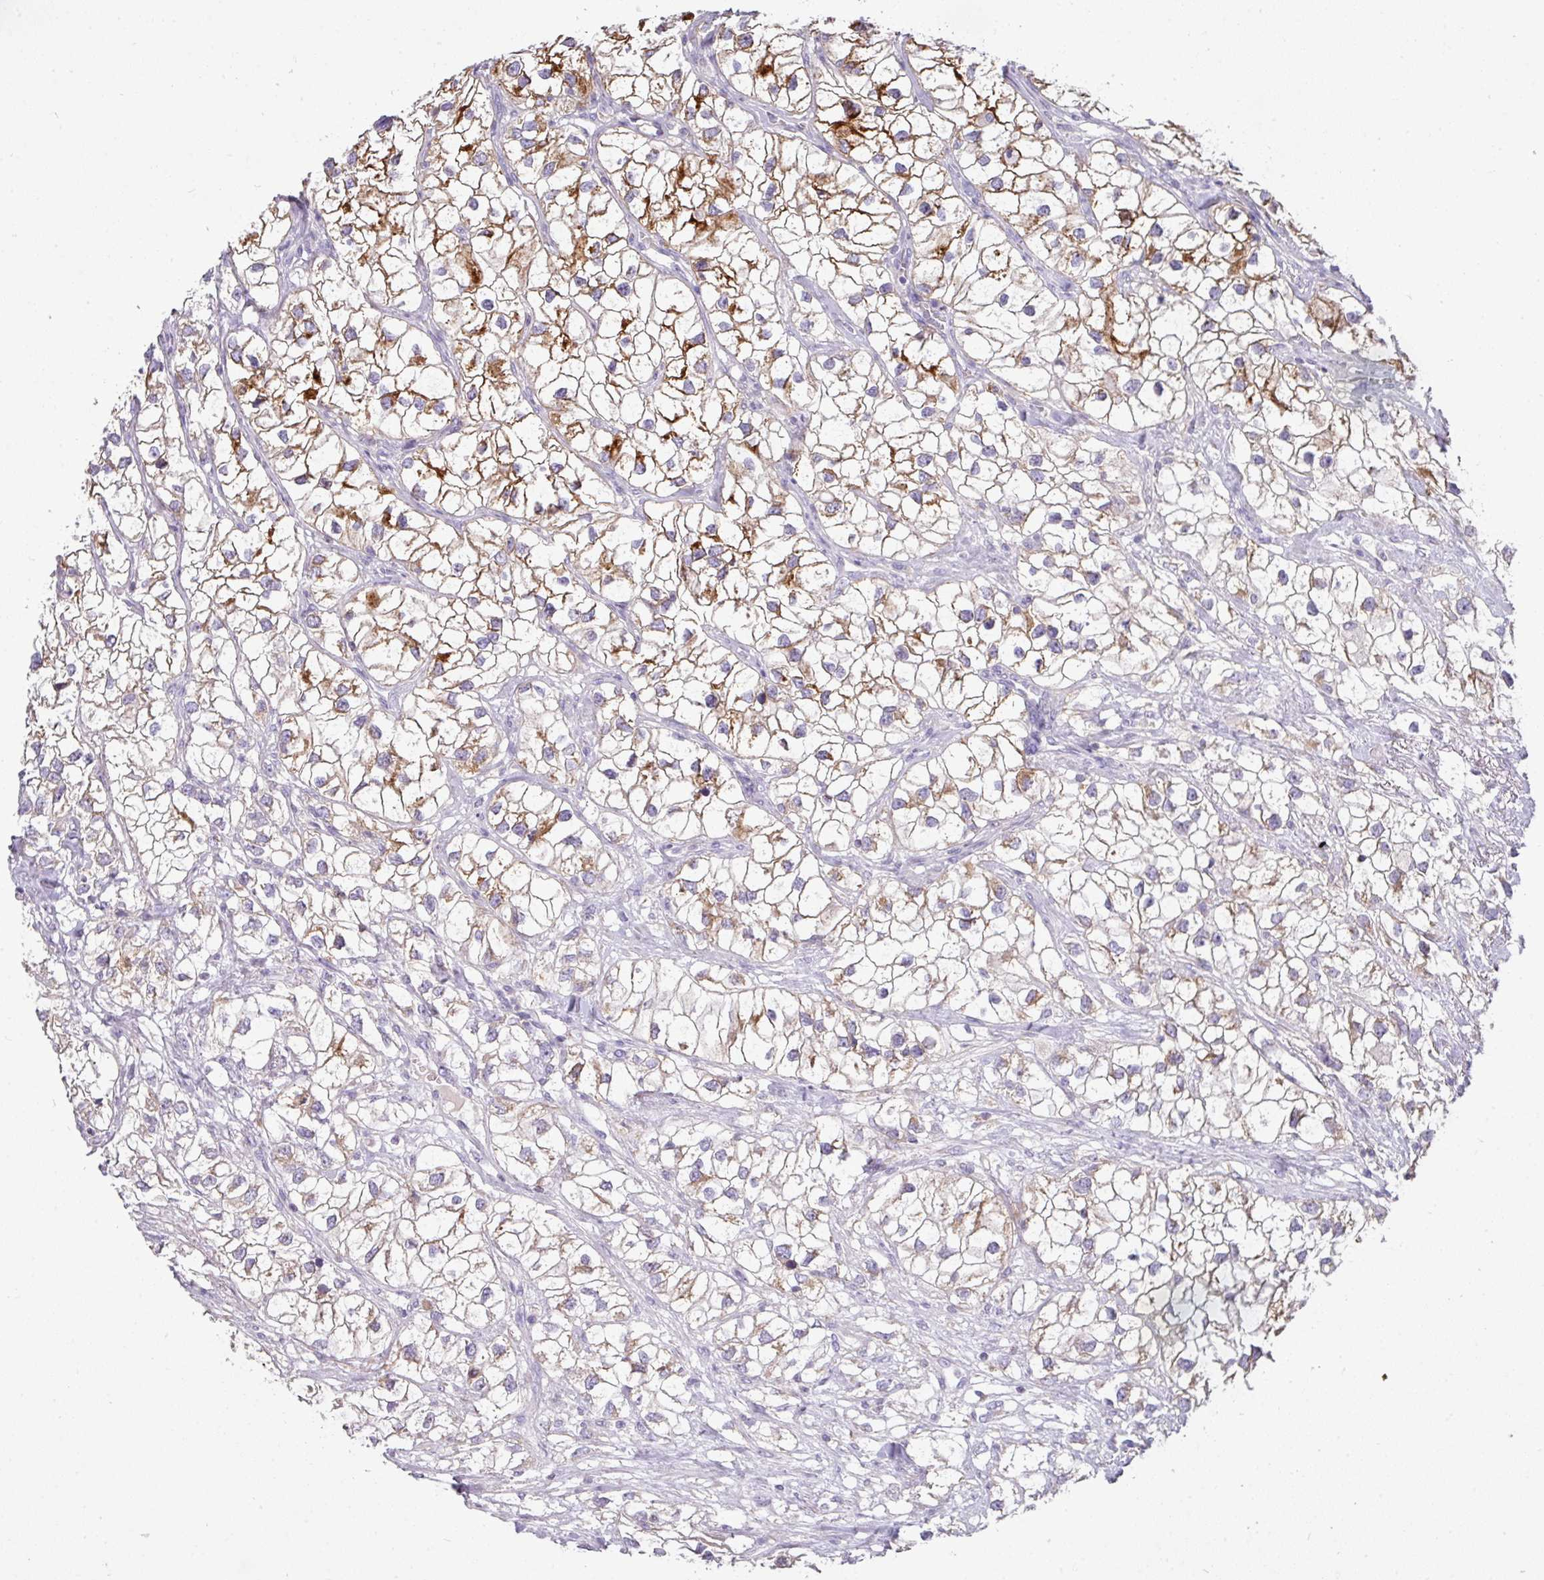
{"staining": {"intensity": "moderate", "quantity": ">75%", "location": "cytoplasmic/membranous"}, "tissue": "renal cancer", "cell_type": "Tumor cells", "image_type": "cancer", "snomed": [{"axis": "morphology", "description": "Adenocarcinoma, NOS"}, {"axis": "topography", "description": "Kidney"}], "caption": "A brown stain shows moderate cytoplasmic/membranous staining of a protein in human renal adenocarcinoma tumor cells.", "gene": "TRAPPC1", "patient": {"sex": "male", "age": 59}}